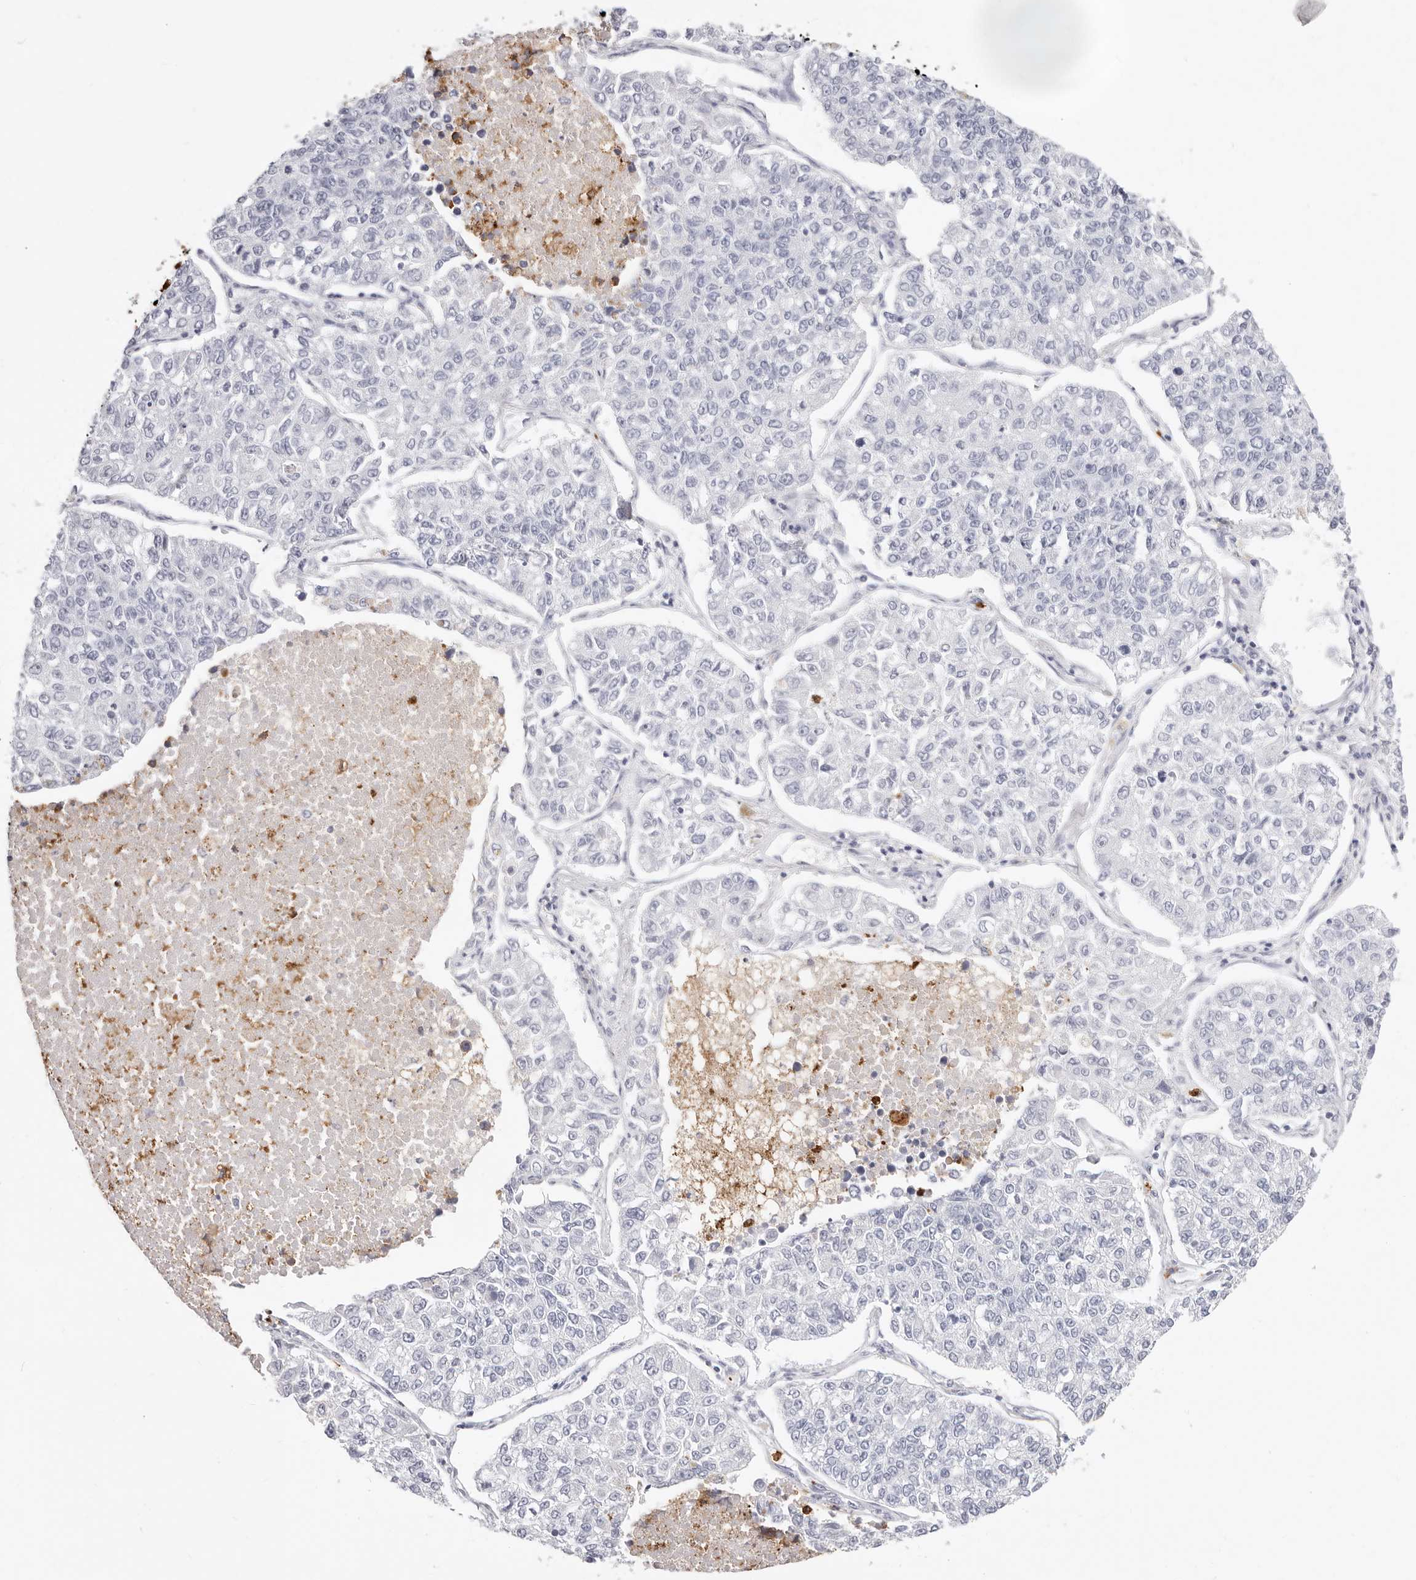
{"staining": {"intensity": "negative", "quantity": "none", "location": "none"}, "tissue": "lung cancer", "cell_type": "Tumor cells", "image_type": "cancer", "snomed": [{"axis": "morphology", "description": "Adenocarcinoma, NOS"}, {"axis": "topography", "description": "Lung"}], "caption": "Tumor cells are negative for protein expression in human lung cancer. (DAB immunohistochemistry (IHC), high magnification).", "gene": "CAMP", "patient": {"sex": "male", "age": 49}}